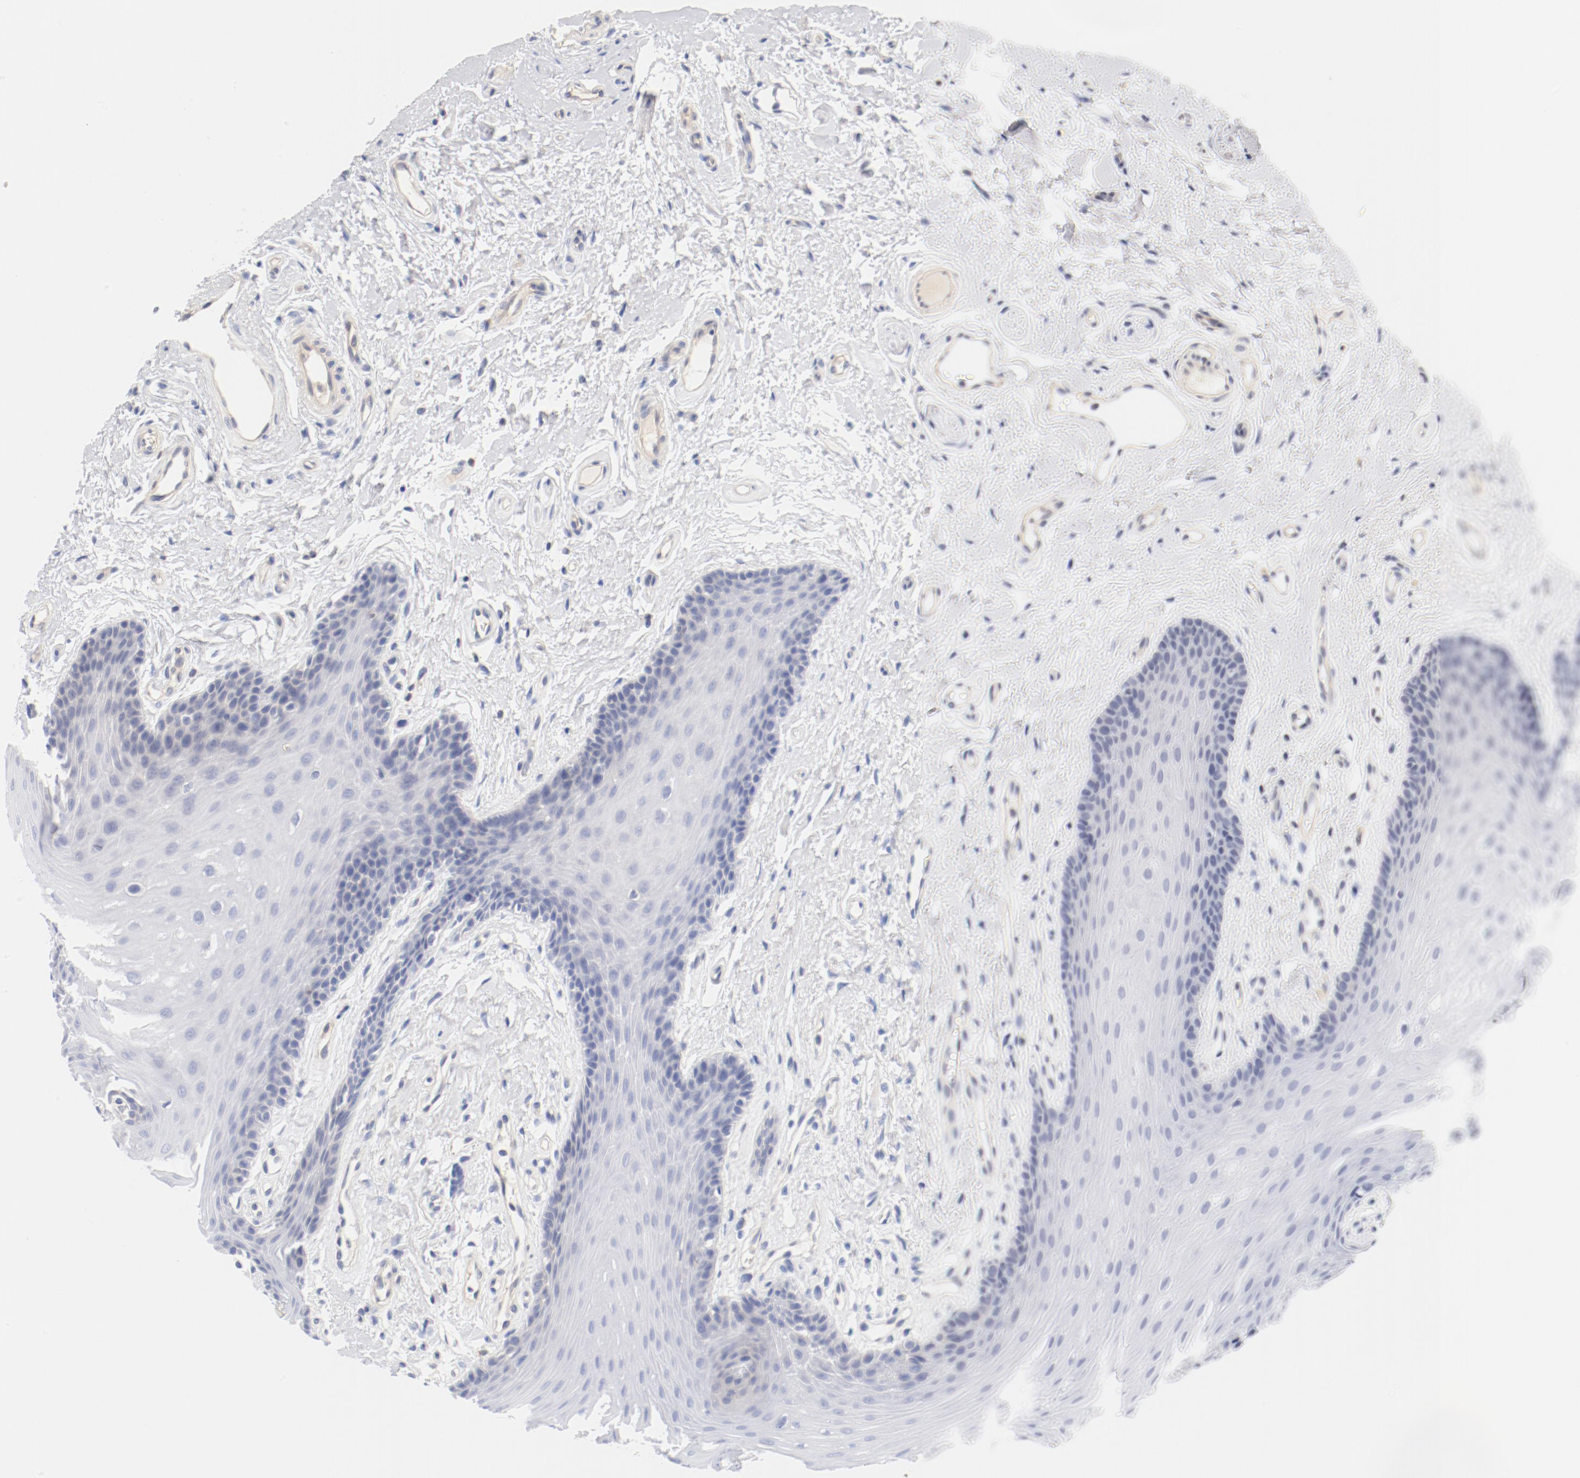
{"staining": {"intensity": "negative", "quantity": "none", "location": "none"}, "tissue": "oral mucosa", "cell_type": "Squamous epithelial cells", "image_type": "normal", "snomed": [{"axis": "morphology", "description": "Normal tissue, NOS"}, {"axis": "topography", "description": "Oral tissue"}], "caption": "Immunohistochemical staining of benign oral mucosa displays no significant positivity in squamous epithelial cells. (Brightfield microscopy of DAB immunohistochemistry at high magnification).", "gene": "ZNF267", "patient": {"sex": "male", "age": 62}}